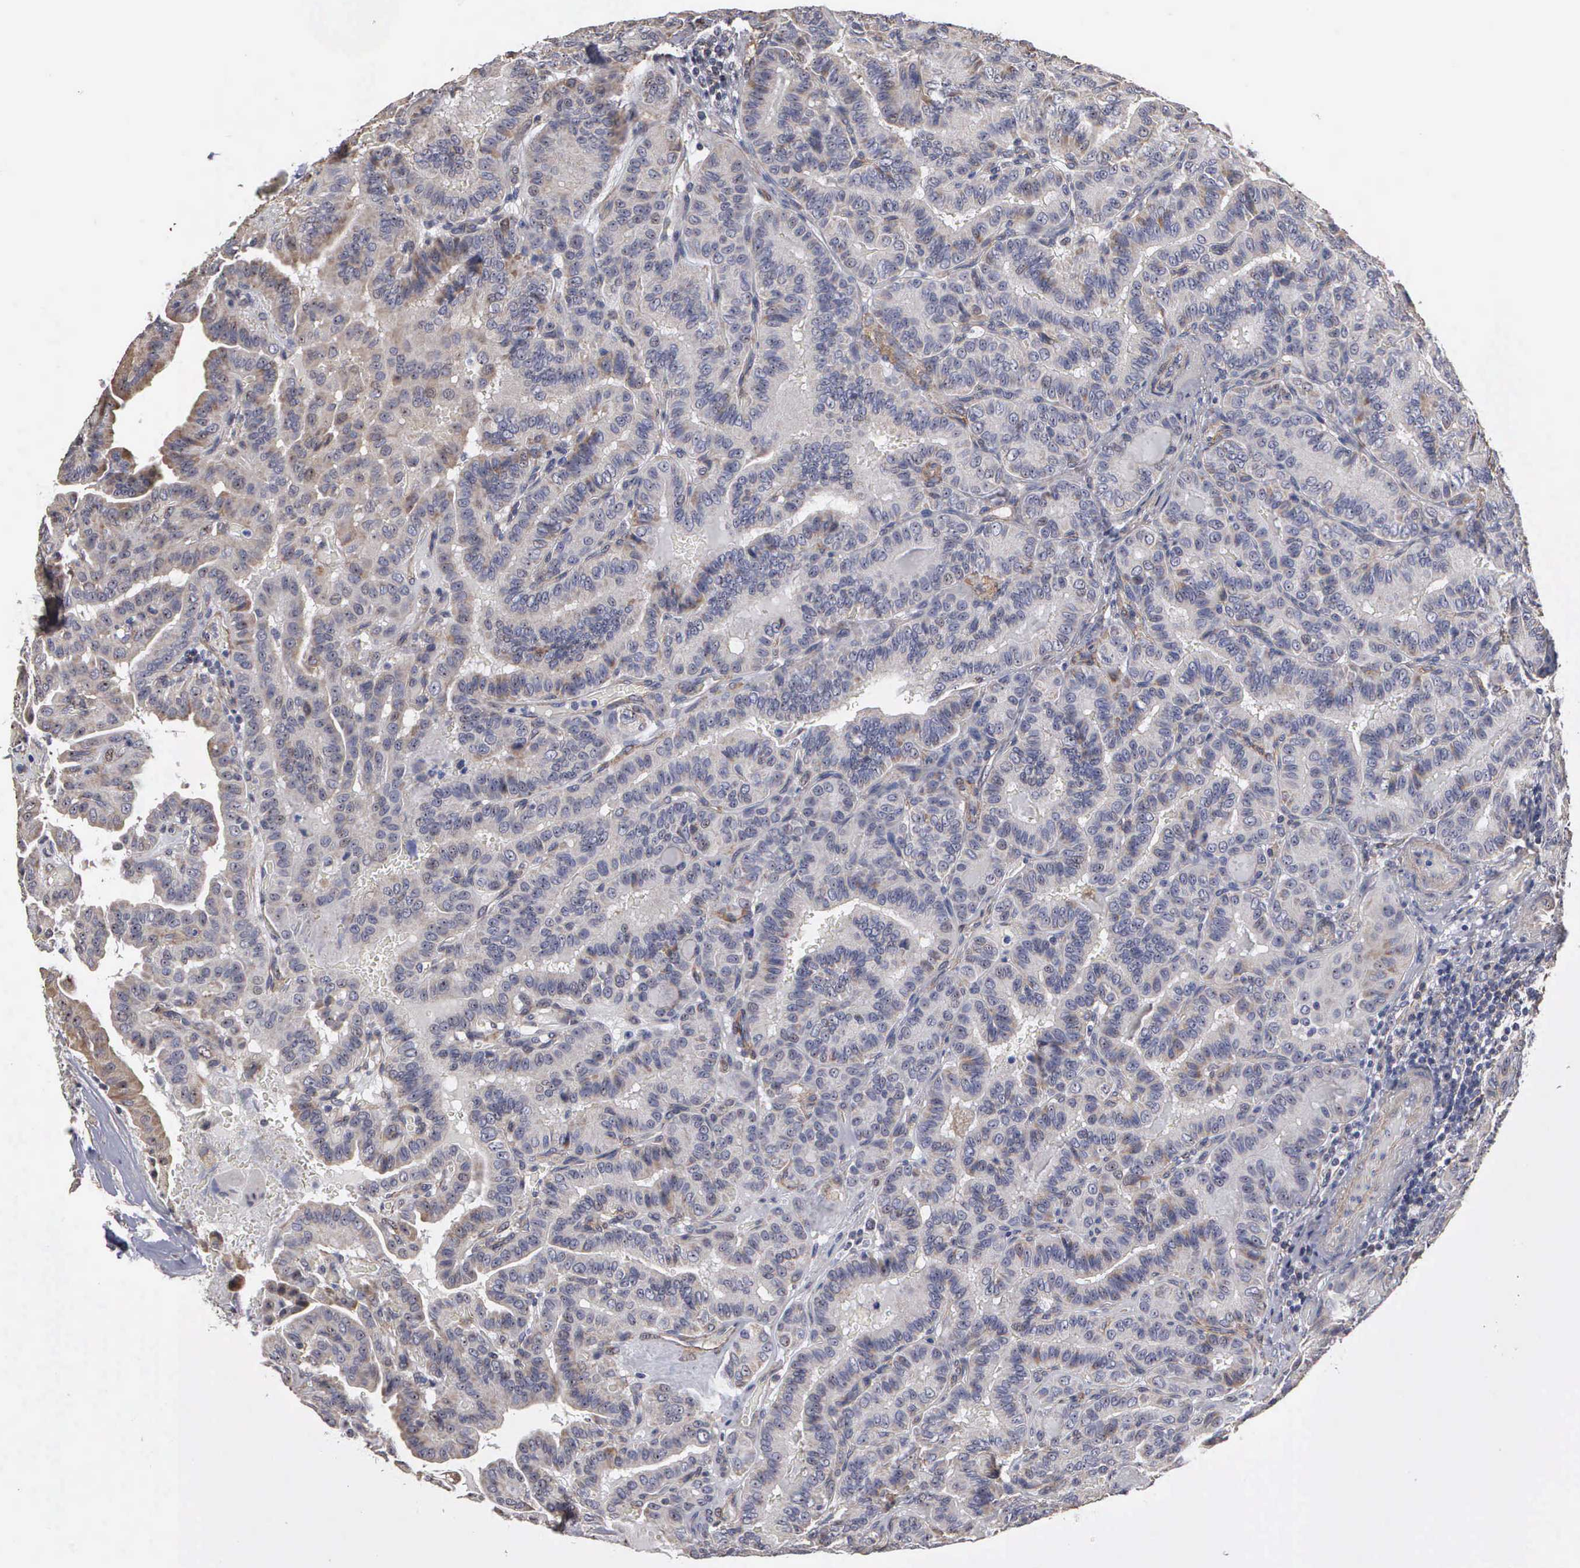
{"staining": {"intensity": "weak", "quantity": "25%-75%", "location": "cytoplasmic/membranous,nuclear"}, "tissue": "thyroid cancer", "cell_type": "Tumor cells", "image_type": "cancer", "snomed": [{"axis": "morphology", "description": "Papillary adenocarcinoma, NOS"}, {"axis": "topography", "description": "Thyroid gland"}], "caption": "High-power microscopy captured an immunohistochemistry micrograph of thyroid cancer, revealing weak cytoplasmic/membranous and nuclear positivity in approximately 25%-75% of tumor cells.", "gene": "NGDN", "patient": {"sex": "male", "age": 87}}